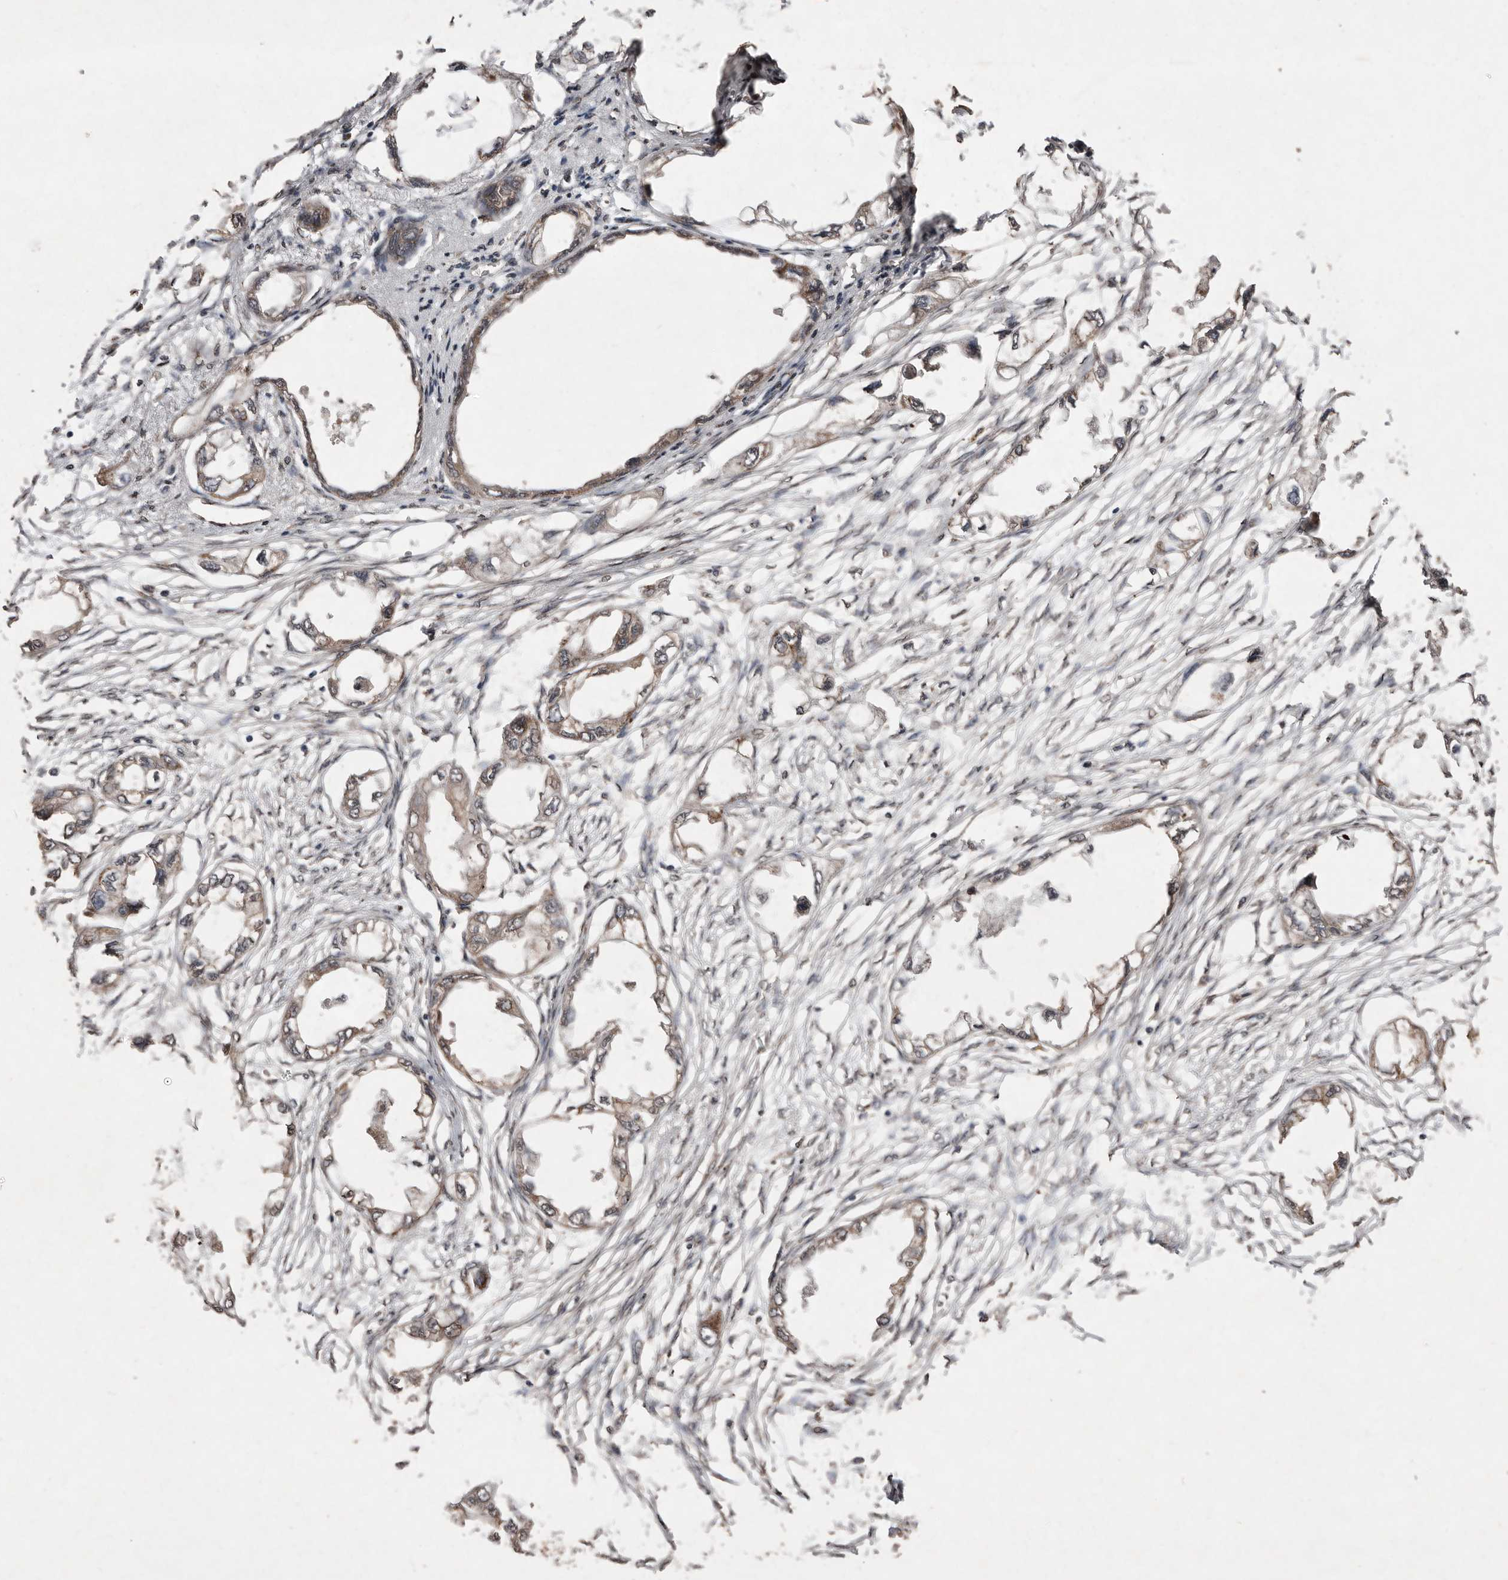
{"staining": {"intensity": "weak", "quantity": ">75%", "location": "cytoplasmic/membranous"}, "tissue": "endometrial cancer", "cell_type": "Tumor cells", "image_type": "cancer", "snomed": [{"axis": "morphology", "description": "Adenocarcinoma, NOS"}, {"axis": "morphology", "description": "Adenocarcinoma, metastatic, NOS"}, {"axis": "topography", "description": "Adipose tissue"}, {"axis": "topography", "description": "Endometrium"}], "caption": "There is low levels of weak cytoplasmic/membranous expression in tumor cells of adenocarcinoma (endometrial), as demonstrated by immunohistochemical staining (brown color).", "gene": "DIP2C", "patient": {"sex": "female", "age": 67}}